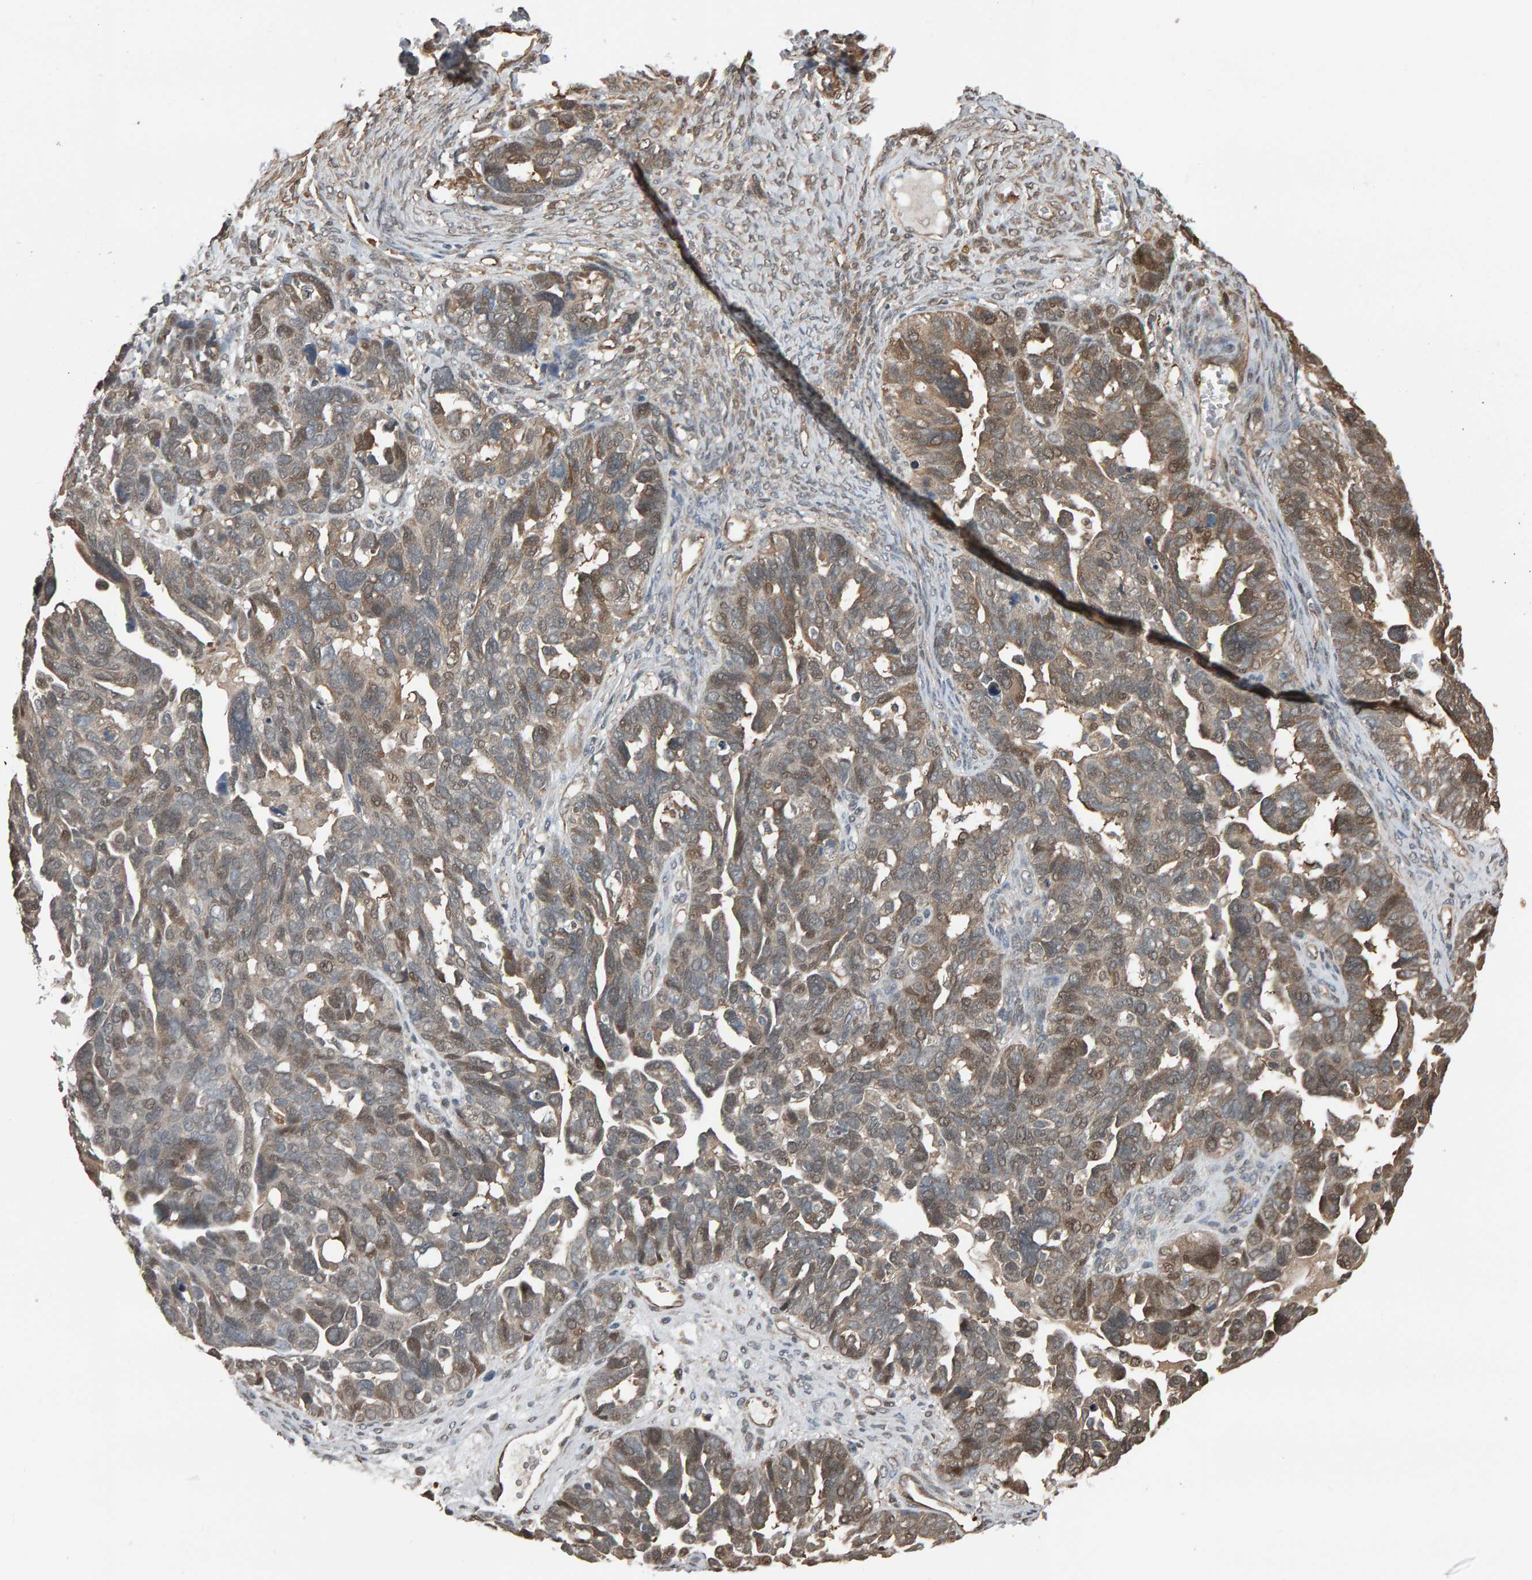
{"staining": {"intensity": "weak", "quantity": ">75%", "location": "cytoplasmic/membranous"}, "tissue": "ovarian cancer", "cell_type": "Tumor cells", "image_type": "cancer", "snomed": [{"axis": "morphology", "description": "Cystadenocarcinoma, serous, NOS"}, {"axis": "topography", "description": "Ovary"}], "caption": "DAB (3,3'-diaminobenzidine) immunohistochemical staining of human ovarian cancer shows weak cytoplasmic/membranous protein staining in approximately >75% of tumor cells.", "gene": "COASY", "patient": {"sex": "female", "age": 79}}